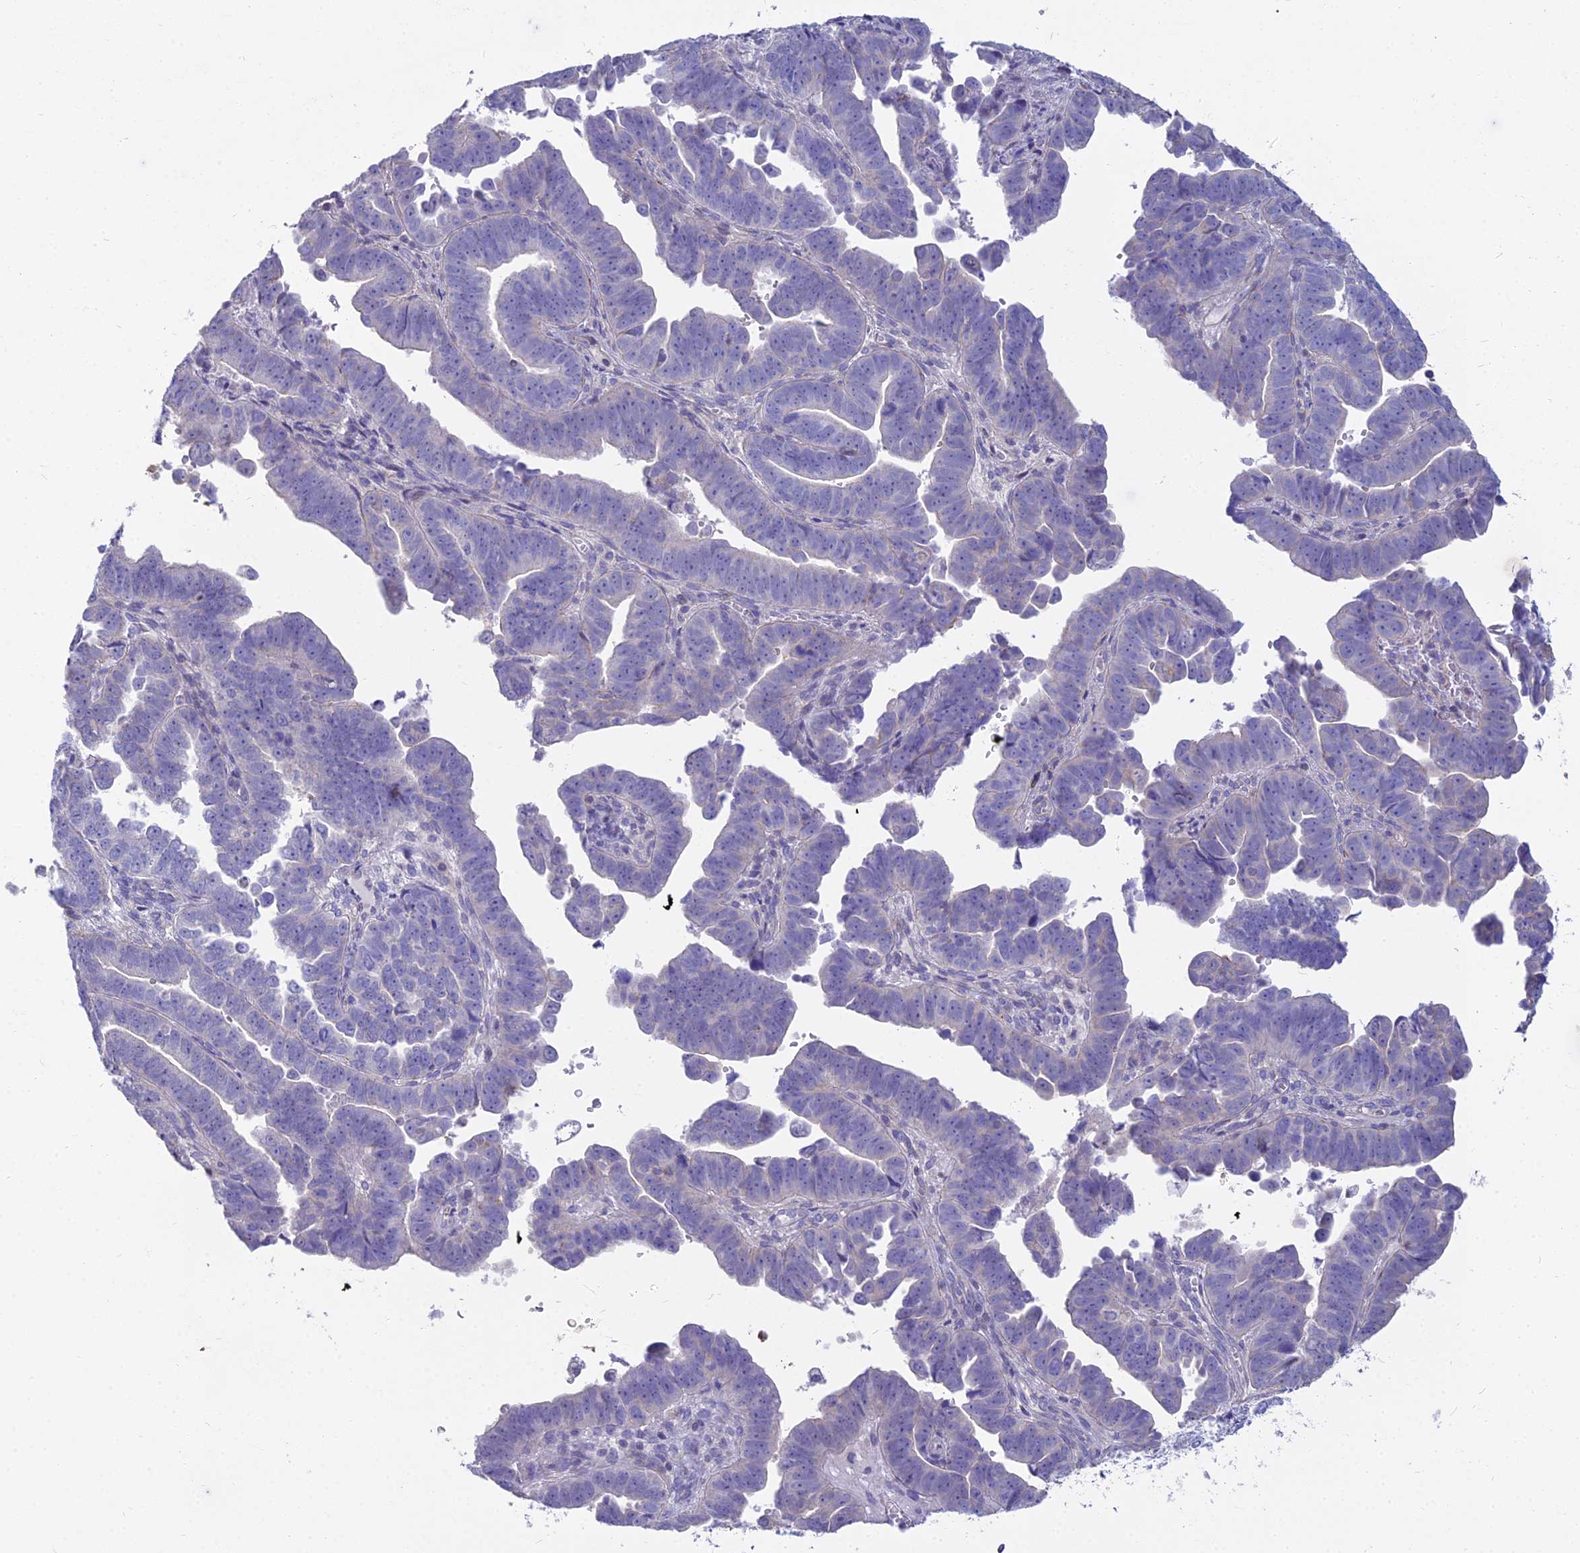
{"staining": {"intensity": "negative", "quantity": "none", "location": "none"}, "tissue": "endometrial cancer", "cell_type": "Tumor cells", "image_type": "cancer", "snomed": [{"axis": "morphology", "description": "Adenocarcinoma, NOS"}, {"axis": "topography", "description": "Endometrium"}], "caption": "The image demonstrates no staining of tumor cells in endometrial cancer.", "gene": "SMIM24", "patient": {"sex": "female", "age": 75}}